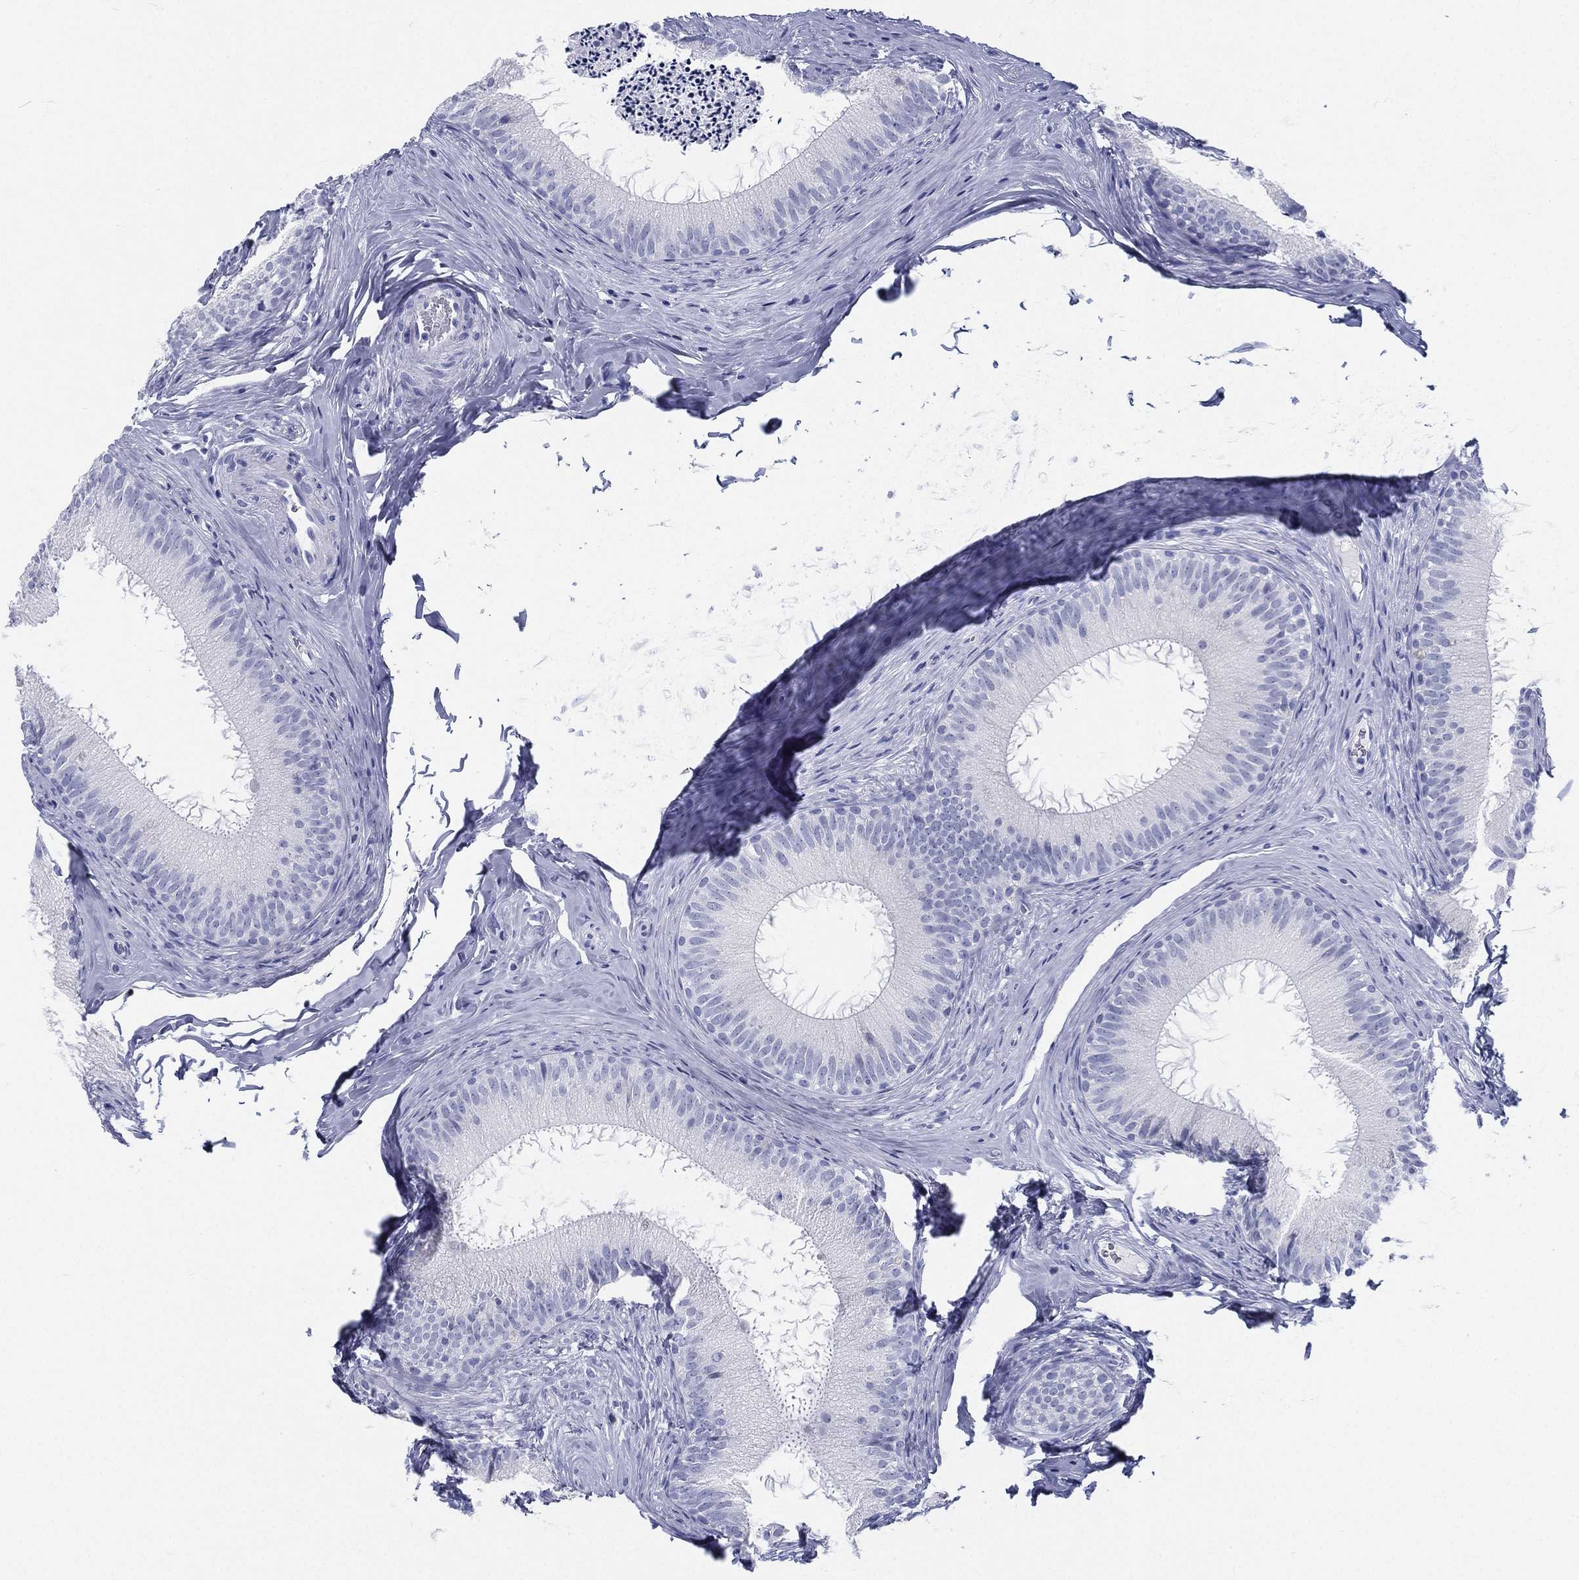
{"staining": {"intensity": "negative", "quantity": "none", "location": "none"}, "tissue": "epididymis", "cell_type": "Glandular cells", "image_type": "normal", "snomed": [{"axis": "morphology", "description": "Normal tissue, NOS"}, {"axis": "morphology", "description": "Carcinoma, Embryonal, NOS"}, {"axis": "topography", "description": "Testis"}, {"axis": "topography", "description": "Epididymis"}], "caption": "Immunohistochemistry of unremarkable epididymis shows no expression in glandular cells.", "gene": "ATP1B2", "patient": {"sex": "male", "age": 24}}